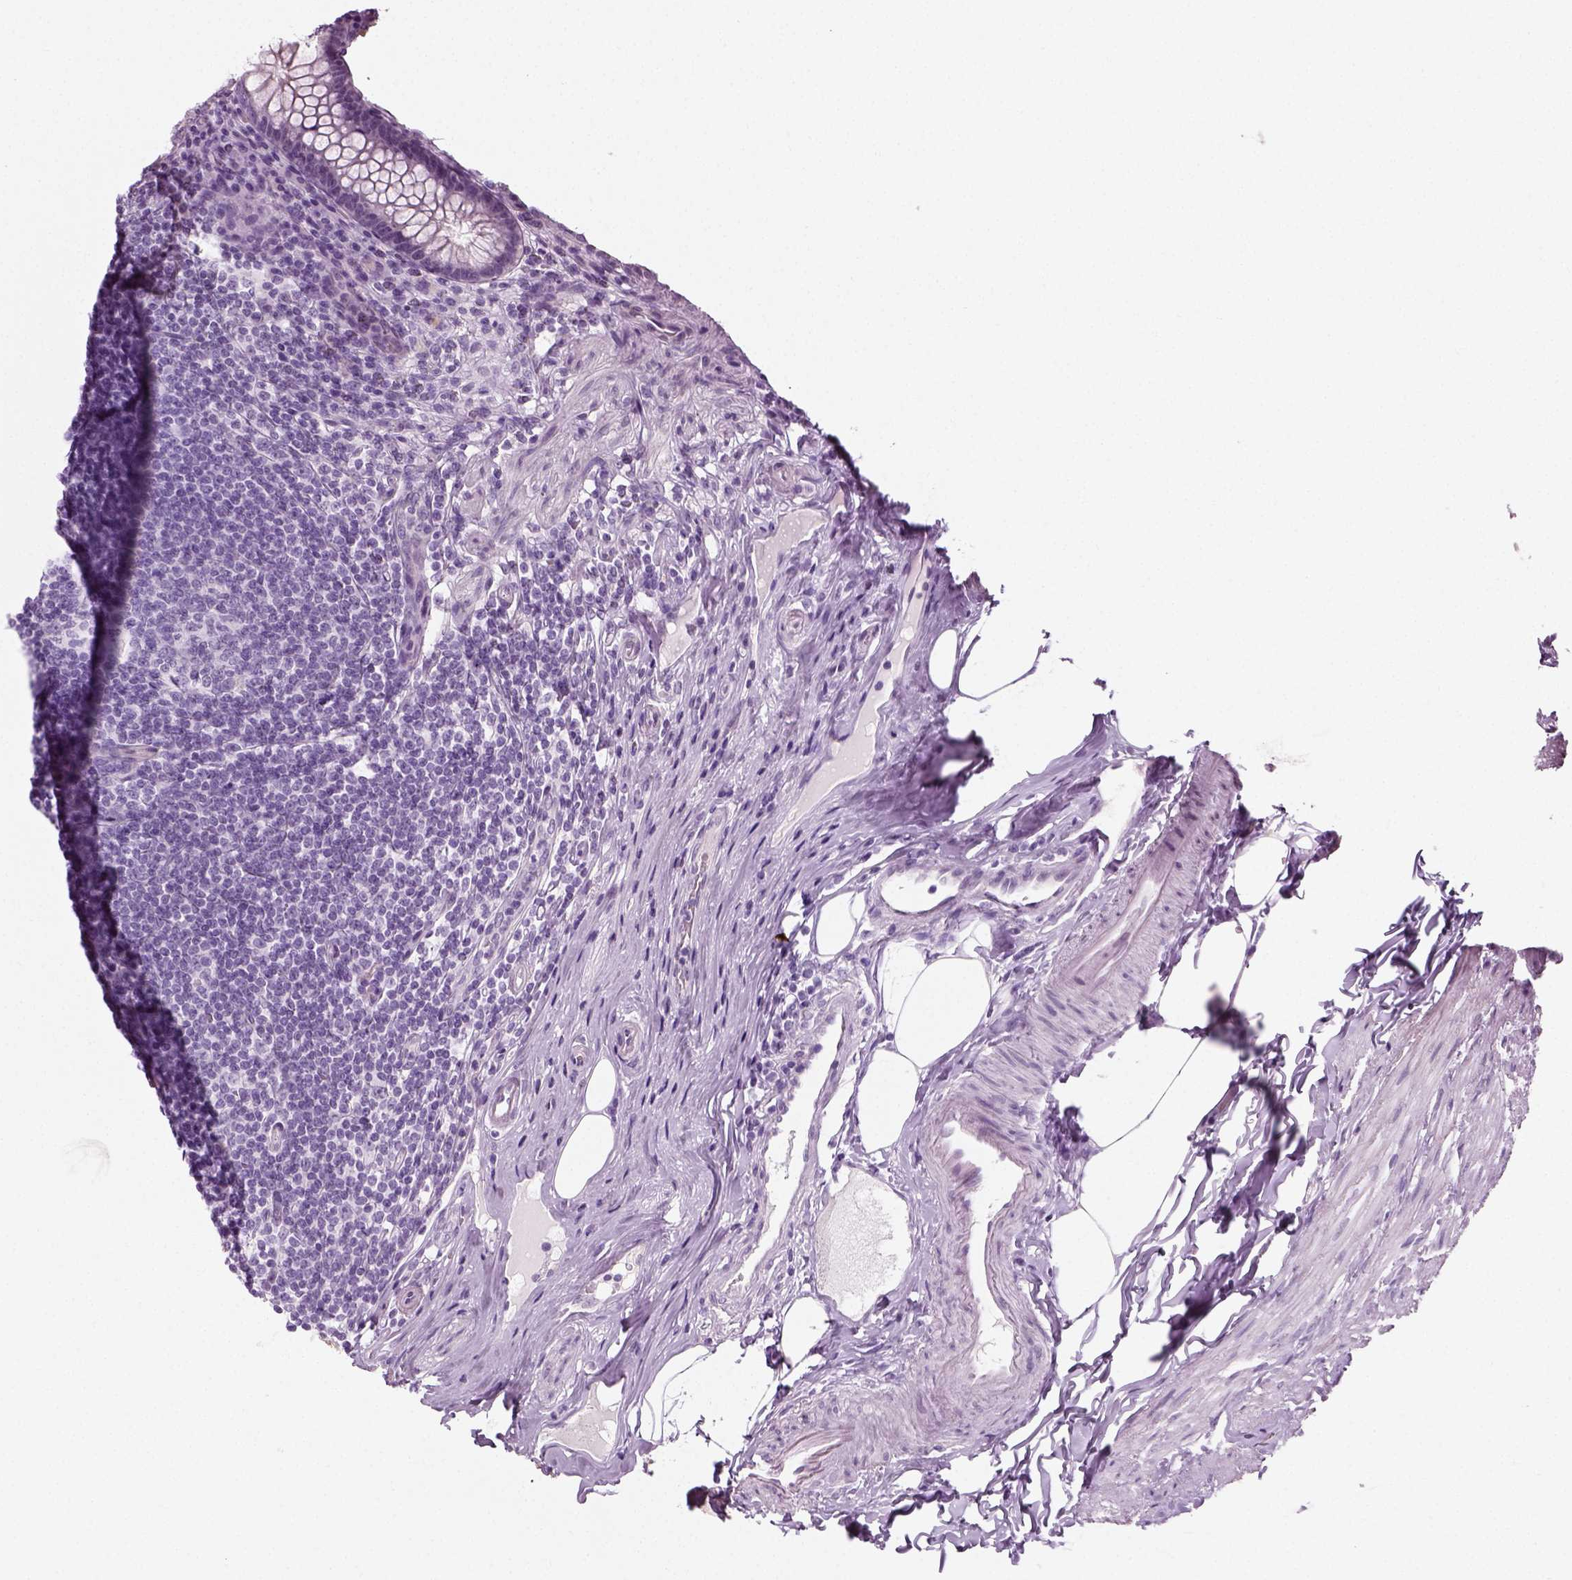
{"staining": {"intensity": "negative", "quantity": "none", "location": "none"}, "tissue": "appendix", "cell_type": "Glandular cells", "image_type": "normal", "snomed": [{"axis": "morphology", "description": "Normal tissue, NOS"}, {"axis": "topography", "description": "Appendix"}], "caption": "Human appendix stained for a protein using immunohistochemistry (IHC) shows no positivity in glandular cells.", "gene": "SPATA31E1", "patient": {"sex": "male", "age": 47}}